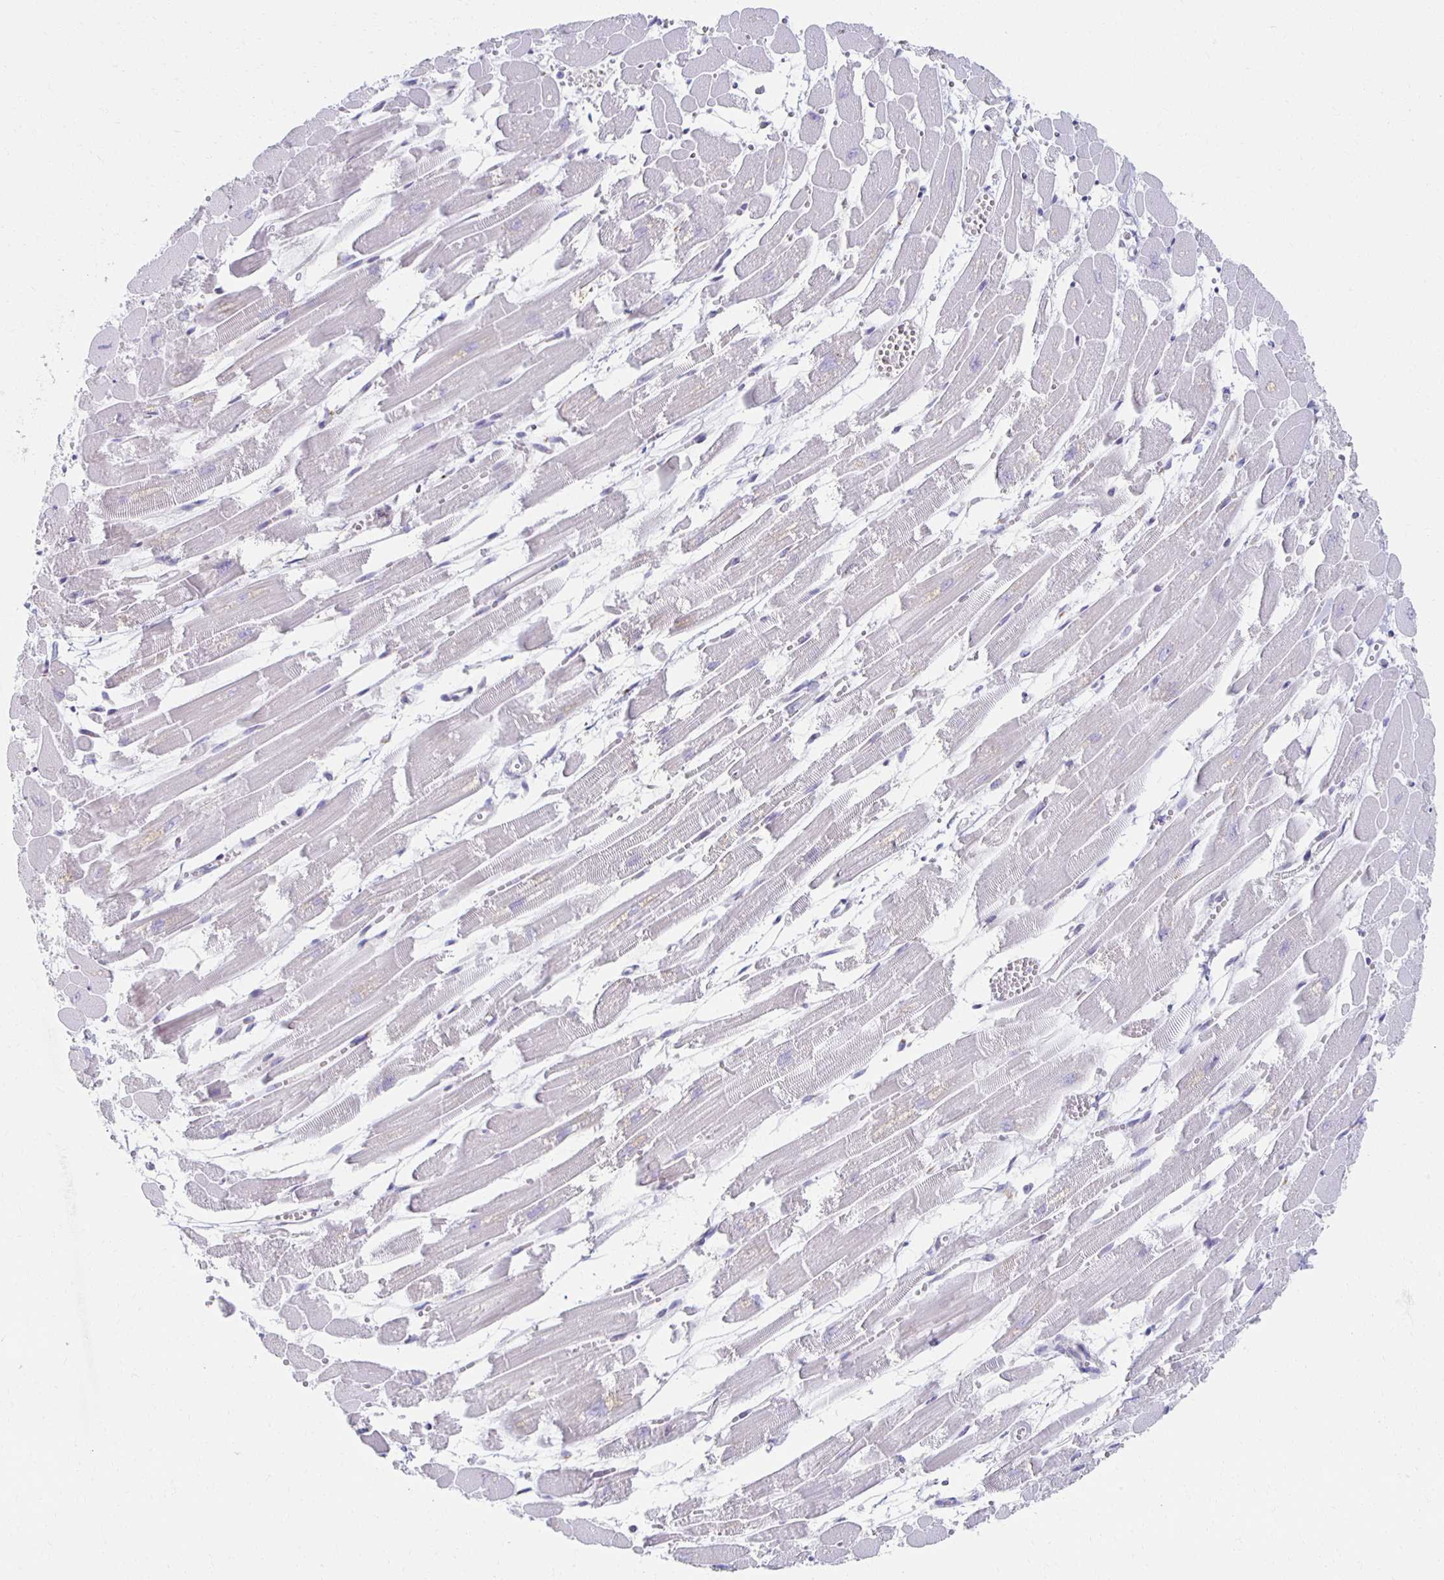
{"staining": {"intensity": "negative", "quantity": "none", "location": "none"}, "tissue": "heart muscle", "cell_type": "Cardiomyocytes", "image_type": "normal", "snomed": [{"axis": "morphology", "description": "Normal tissue, NOS"}, {"axis": "topography", "description": "Heart"}], "caption": "An IHC image of benign heart muscle is shown. There is no staining in cardiomyocytes of heart muscle. Brightfield microscopy of immunohistochemistry stained with DAB (brown) and hematoxylin (blue), captured at high magnification.", "gene": "TEX44", "patient": {"sex": "female", "age": 52}}